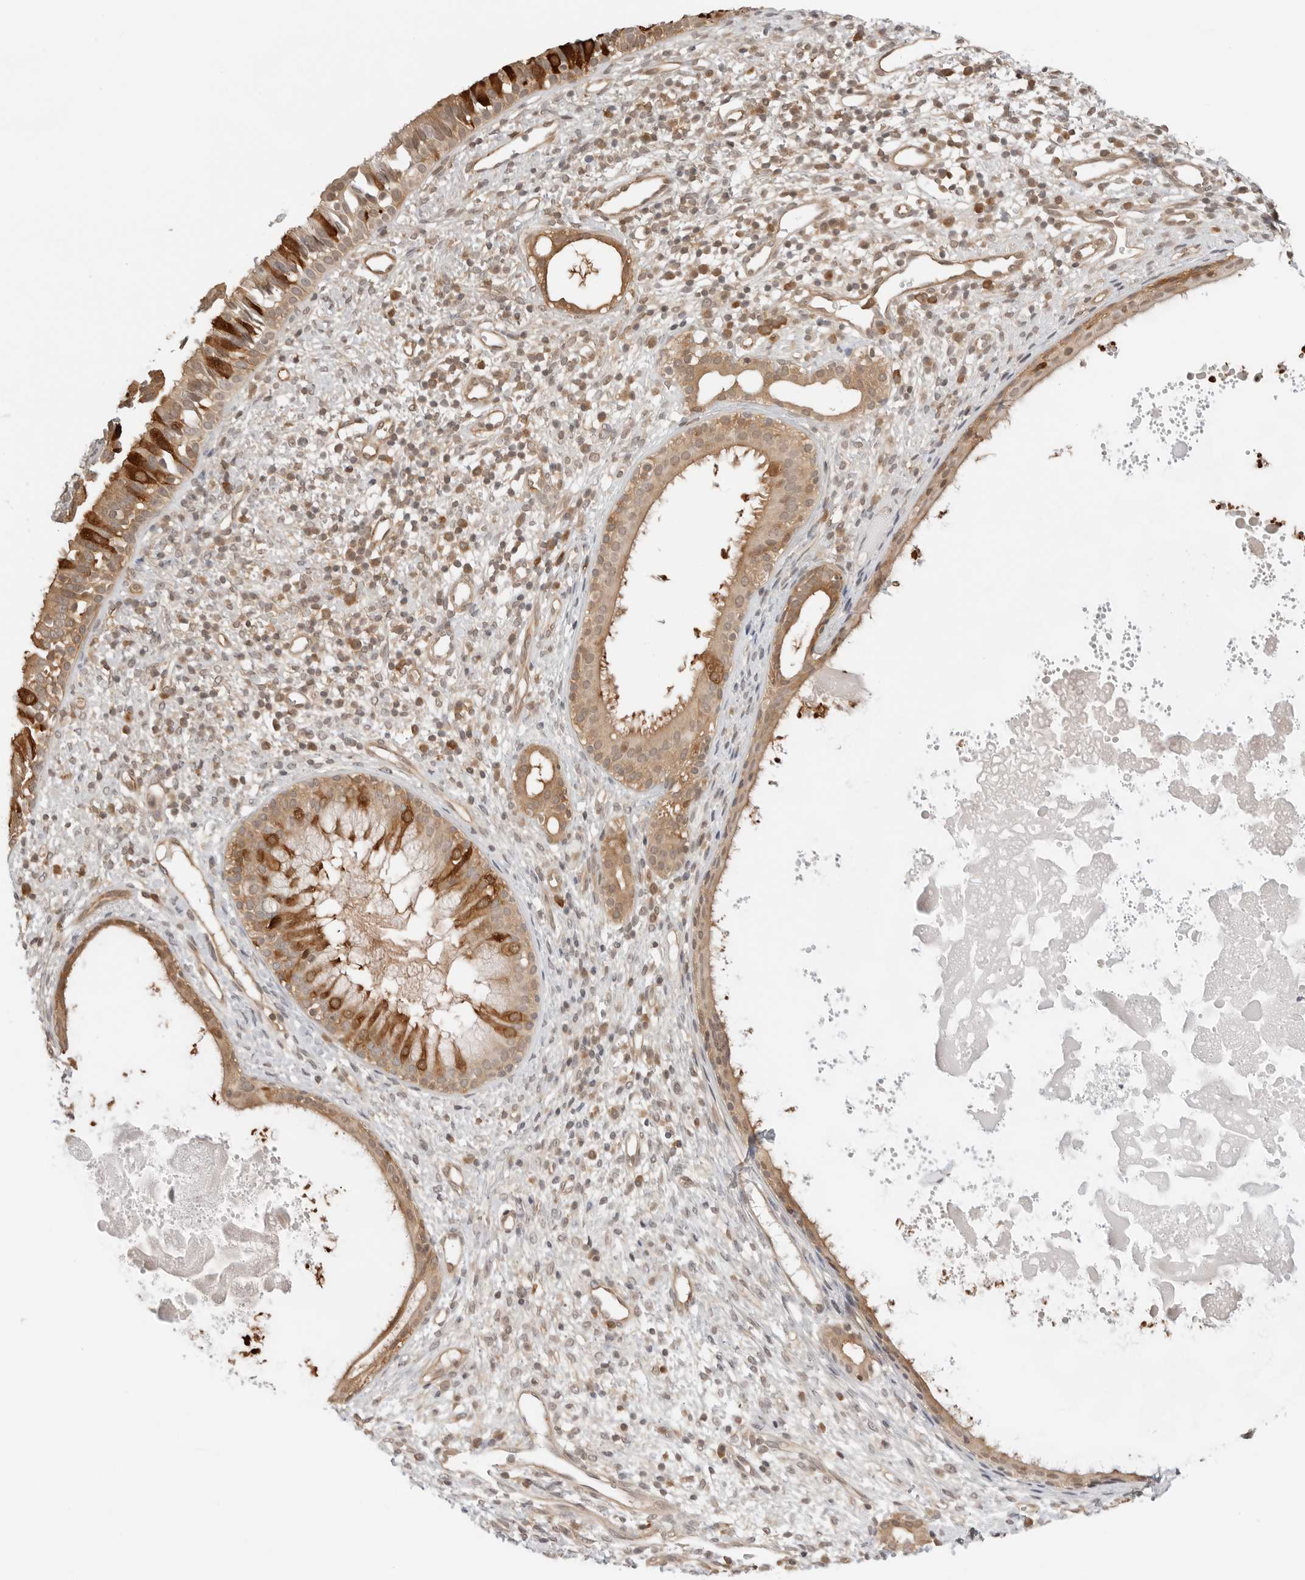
{"staining": {"intensity": "strong", "quantity": ">75%", "location": "cytoplasmic/membranous"}, "tissue": "nasopharynx", "cell_type": "Respiratory epithelial cells", "image_type": "normal", "snomed": [{"axis": "morphology", "description": "Normal tissue, NOS"}, {"axis": "topography", "description": "Nasopharynx"}], "caption": "A brown stain shows strong cytoplasmic/membranous expression of a protein in respiratory epithelial cells of normal nasopharynx.", "gene": "NUDC", "patient": {"sex": "male", "age": 22}}